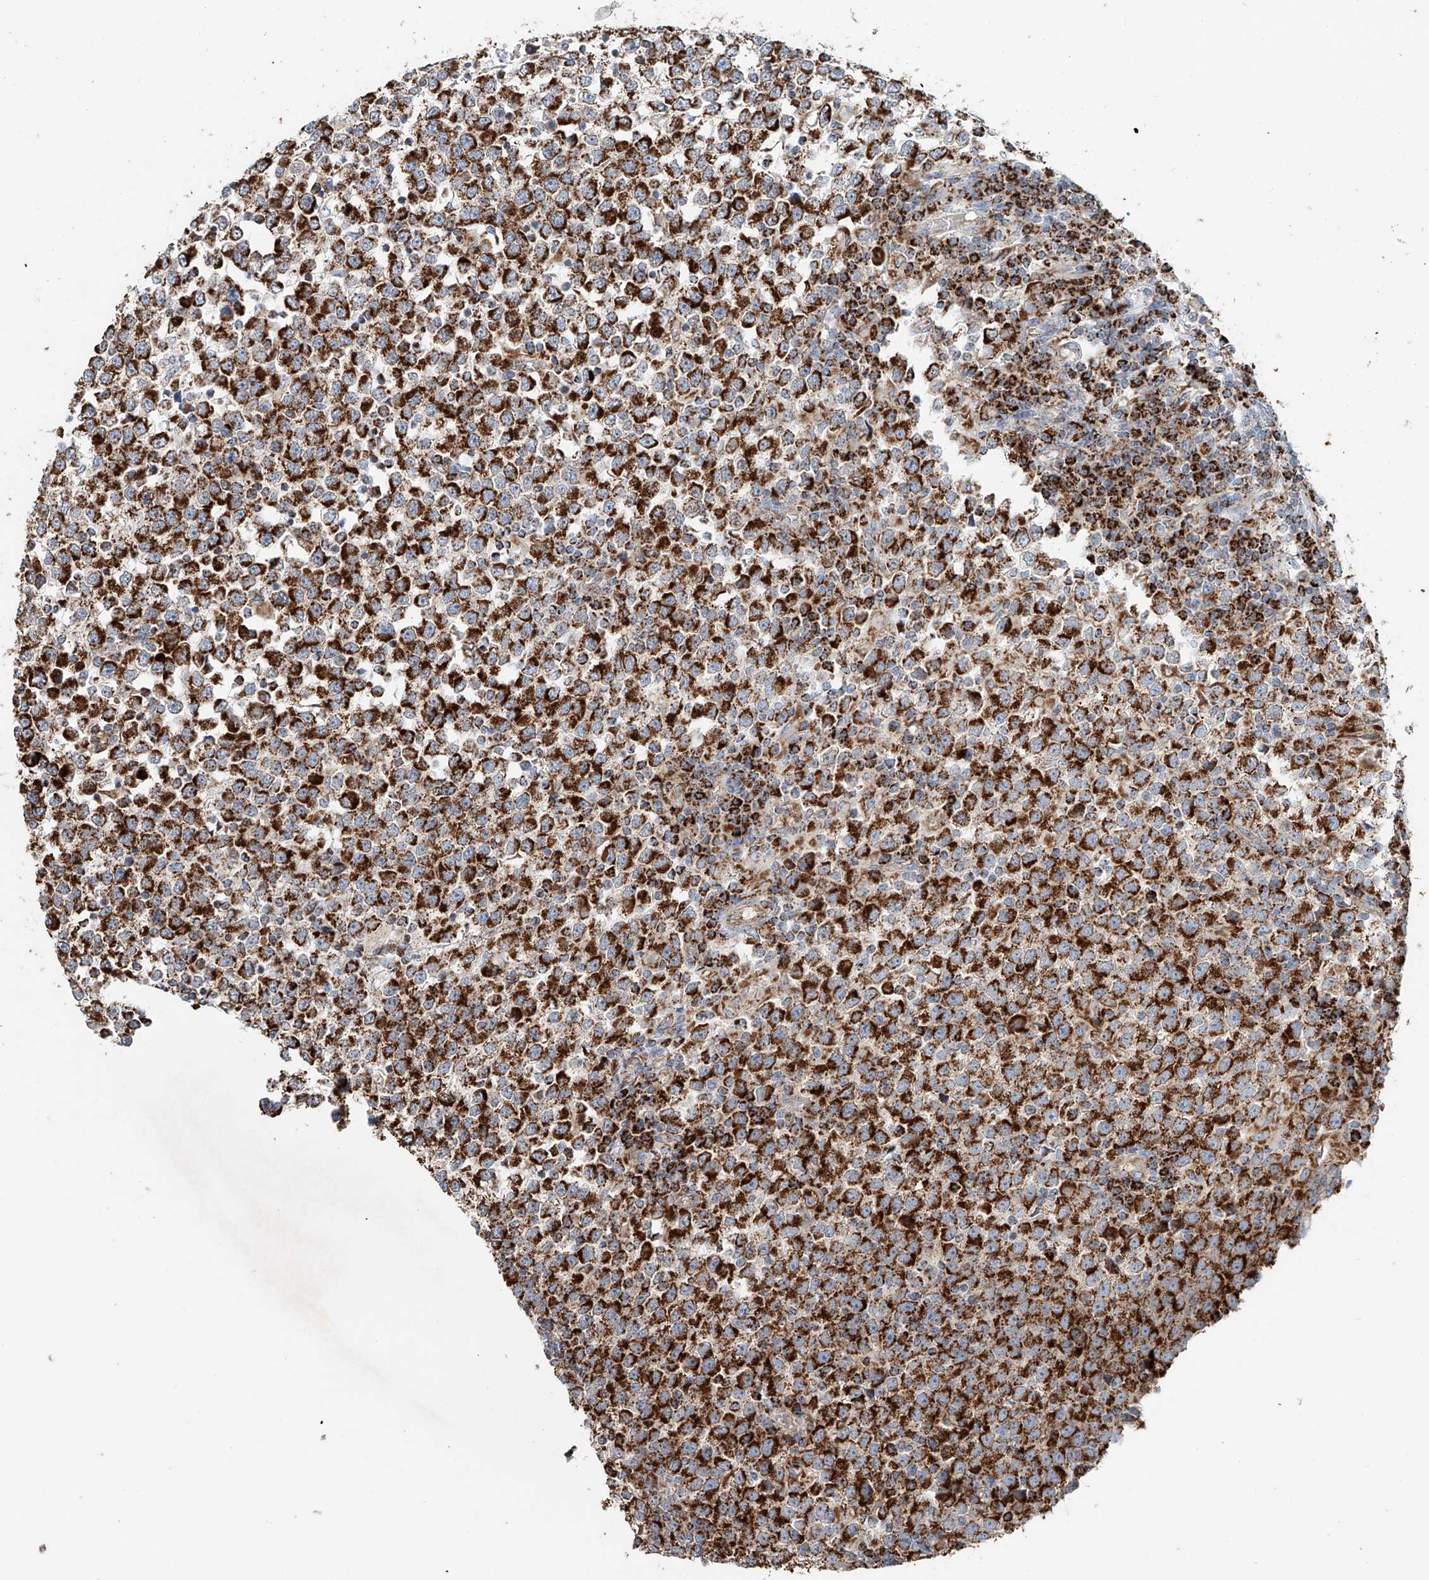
{"staining": {"intensity": "strong", "quantity": ">75%", "location": "cytoplasmic/membranous"}, "tissue": "testis cancer", "cell_type": "Tumor cells", "image_type": "cancer", "snomed": [{"axis": "morphology", "description": "Seminoma, NOS"}, {"axis": "topography", "description": "Testis"}], "caption": "The photomicrograph demonstrates a brown stain indicating the presence of a protein in the cytoplasmic/membranous of tumor cells in testis seminoma. (DAB IHC, brown staining for protein, blue staining for nuclei).", "gene": "CARD10", "patient": {"sex": "male", "age": 65}}